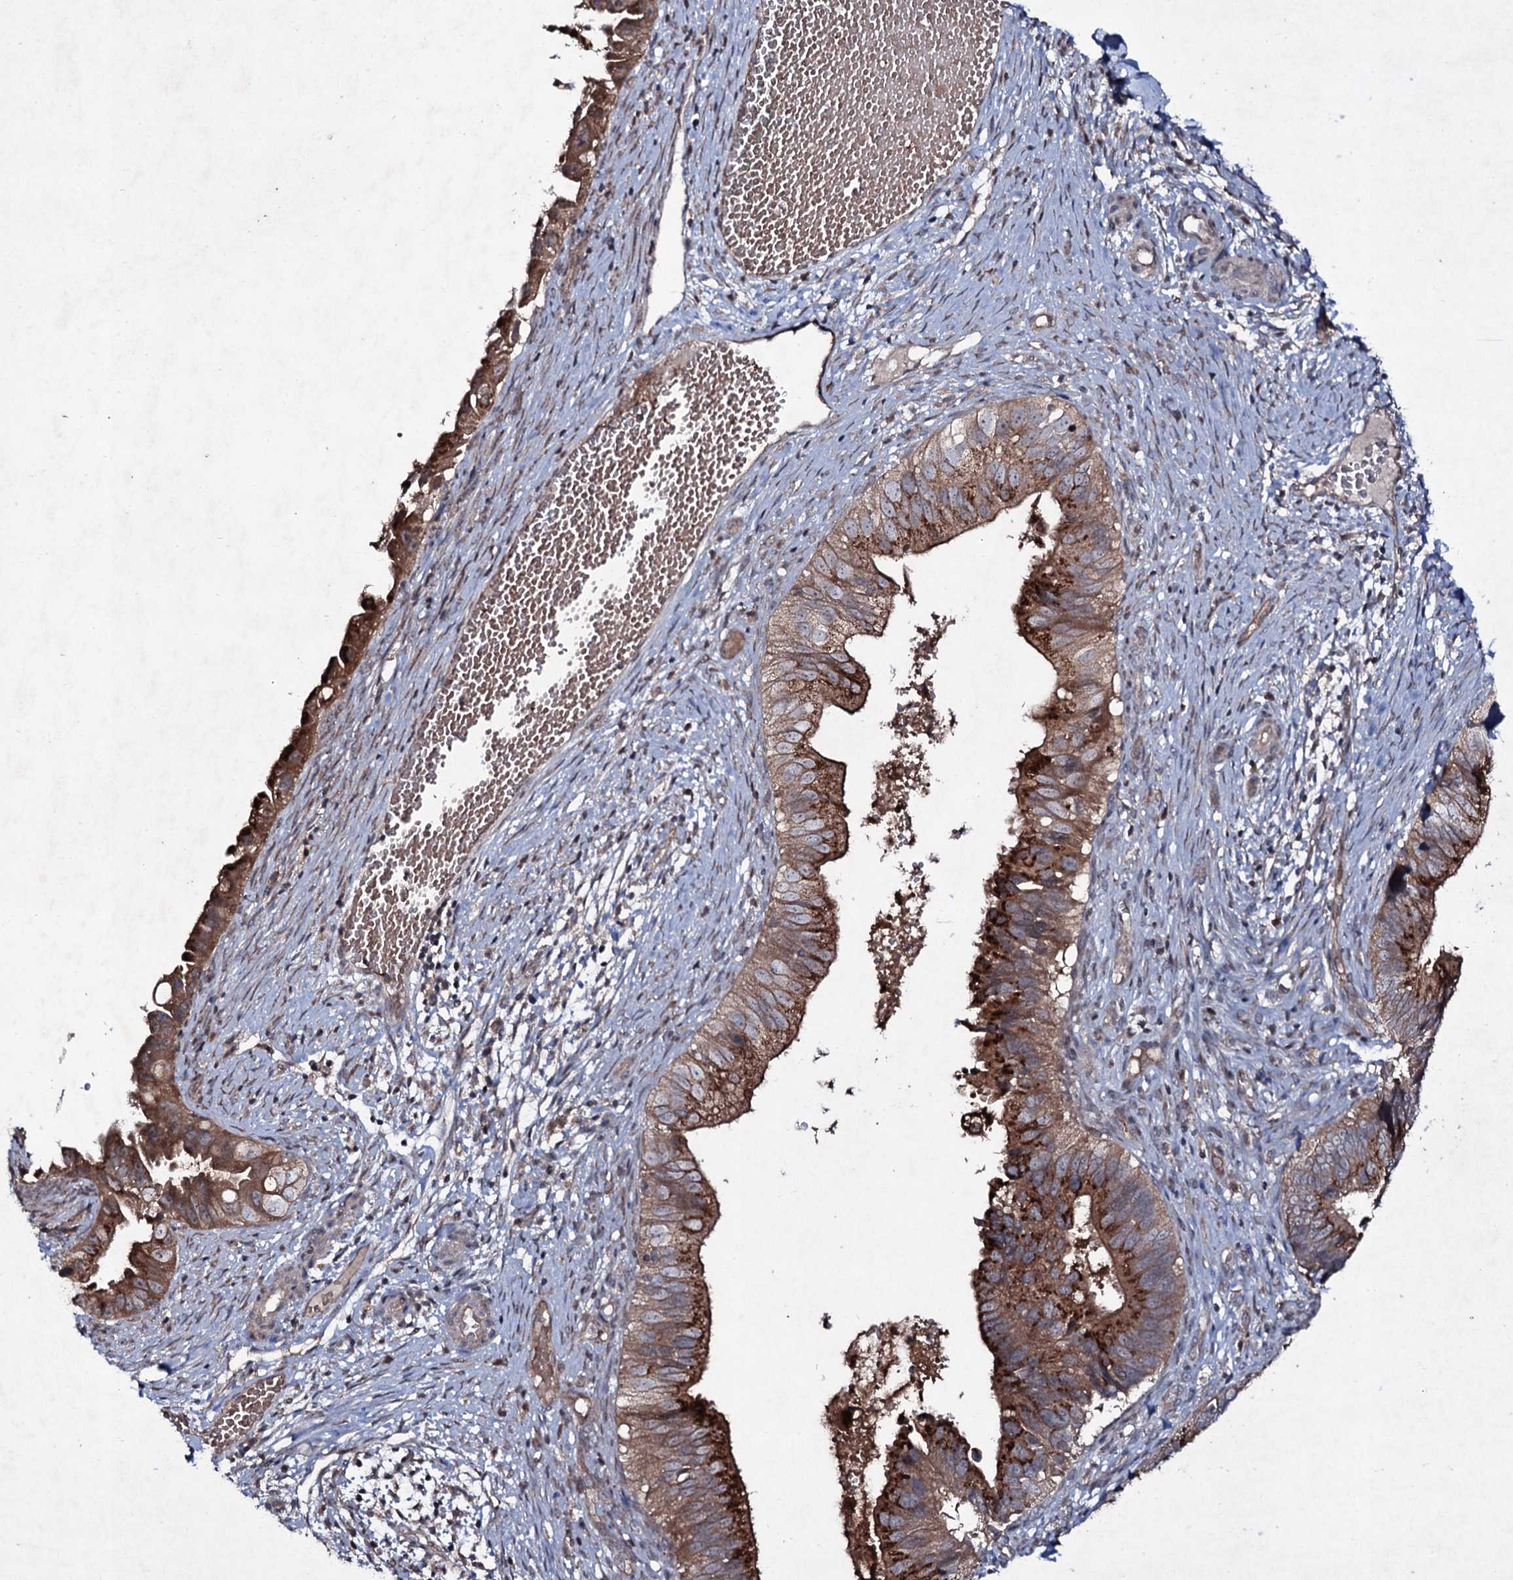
{"staining": {"intensity": "strong", "quantity": ">75%", "location": "cytoplasmic/membranous"}, "tissue": "cervical cancer", "cell_type": "Tumor cells", "image_type": "cancer", "snomed": [{"axis": "morphology", "description": "Adenocarcinoma, NOS"}, {"axis": "topography", "description": "Cervix"}], "caption": "Approximately >75% of tumor cells in human adenocarcinoma (cervical) show strong cytoplasmic/membranous protein positivity as visualized by brown immunohistochemical staining.", "gene": "SNAP23", "patient": {"sex": "female", "age": 42}}